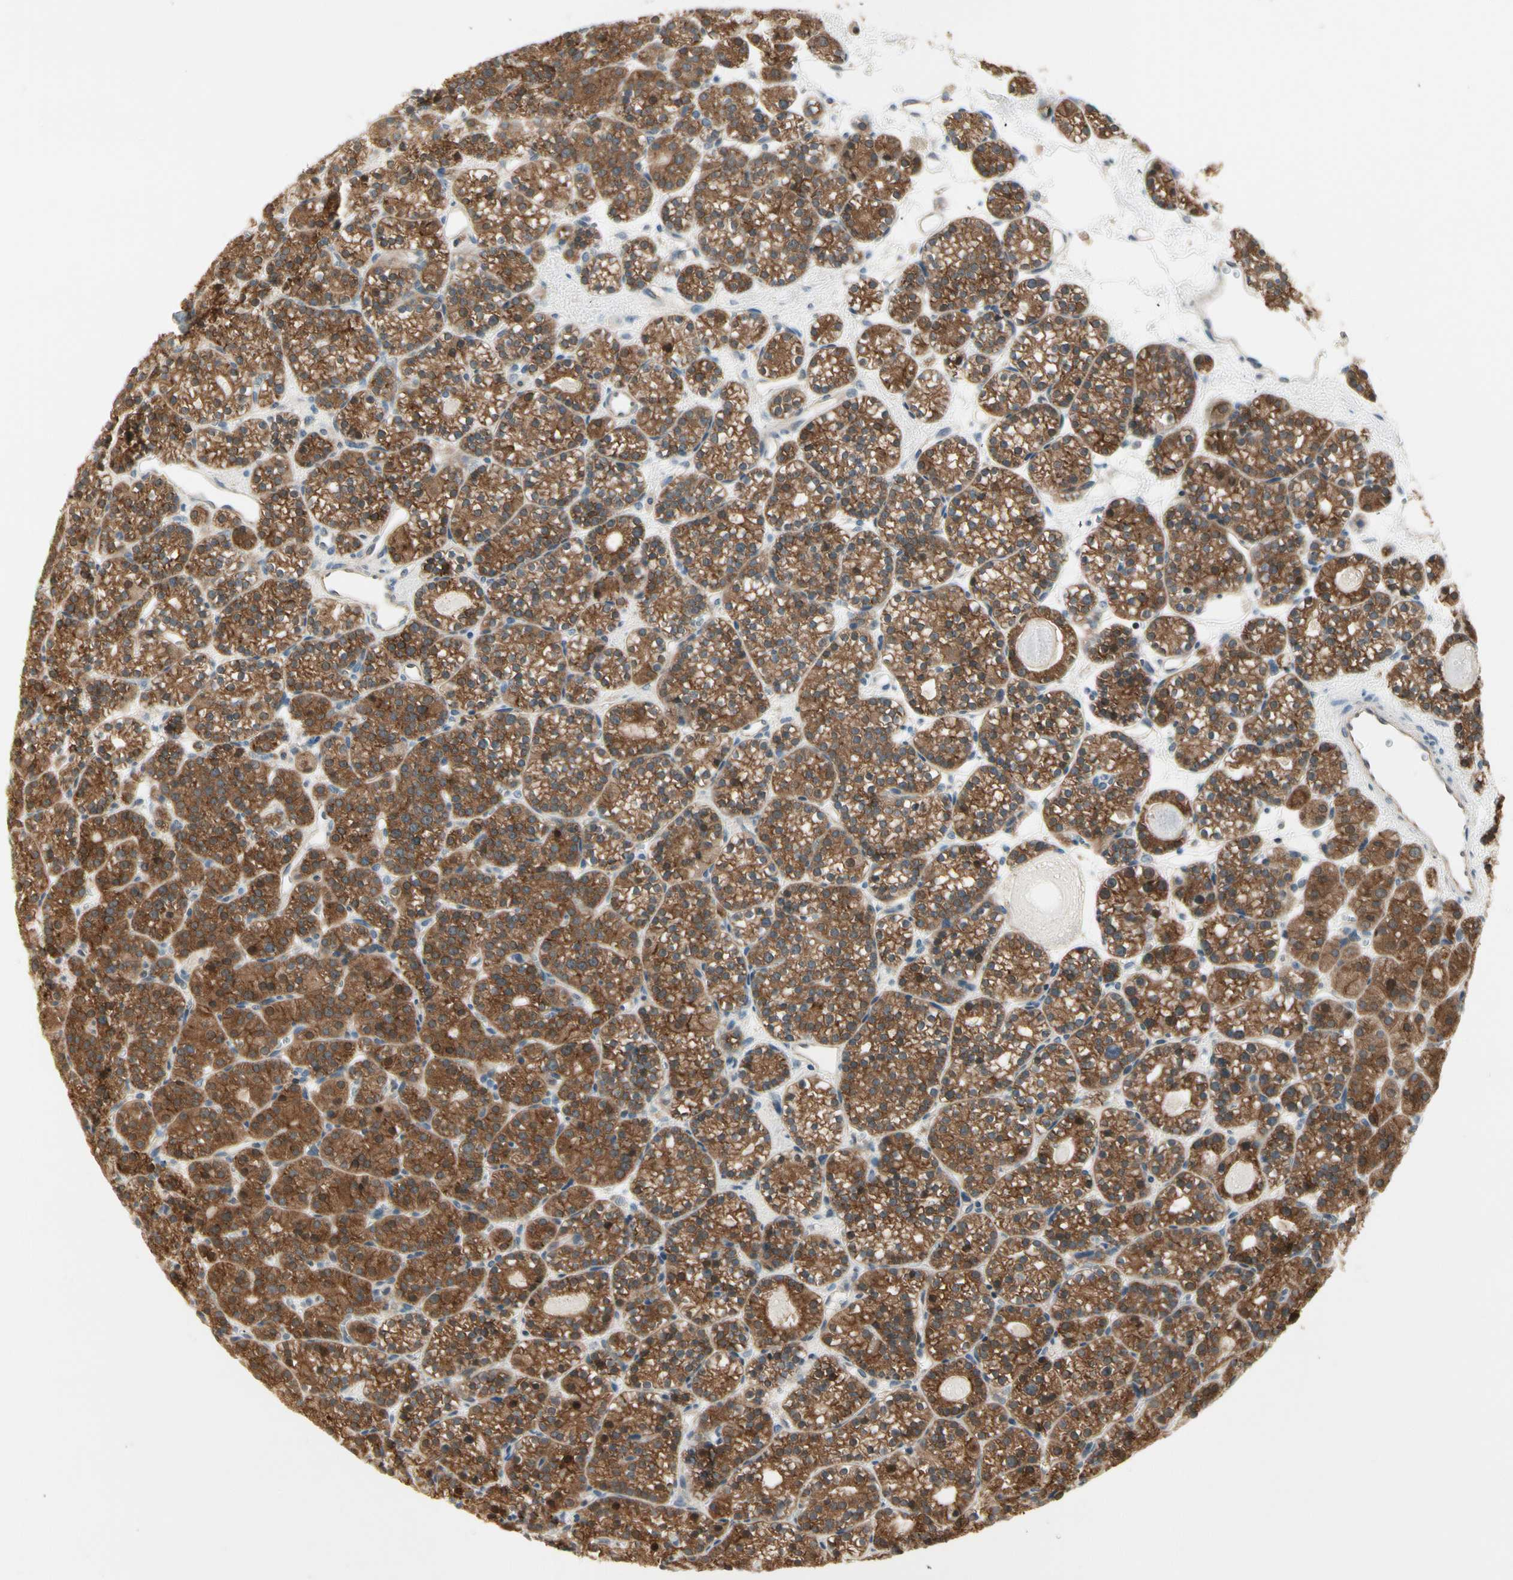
{"staining": {"intensity": "moderate", "quantity": ">75%", "location": "cytoplasmic/membranous"}, "tissue": "parathyroid gland", "cell_type": "Glandular cells", "image_type": "normal", "snomed": [{"axis": "morphology", "description": "Normal tissue, NOS"}, {"axis": "topography", "description": "Parathyroid gland"}], "caption": "The micrograph demonstrates a brown stain indicating the presence of a protein in the cytoplasmic/membranous of glandular cells in parathyroid gland.", "gene": "OXSR1", "patient": {"sex": "female", "age": 64}}